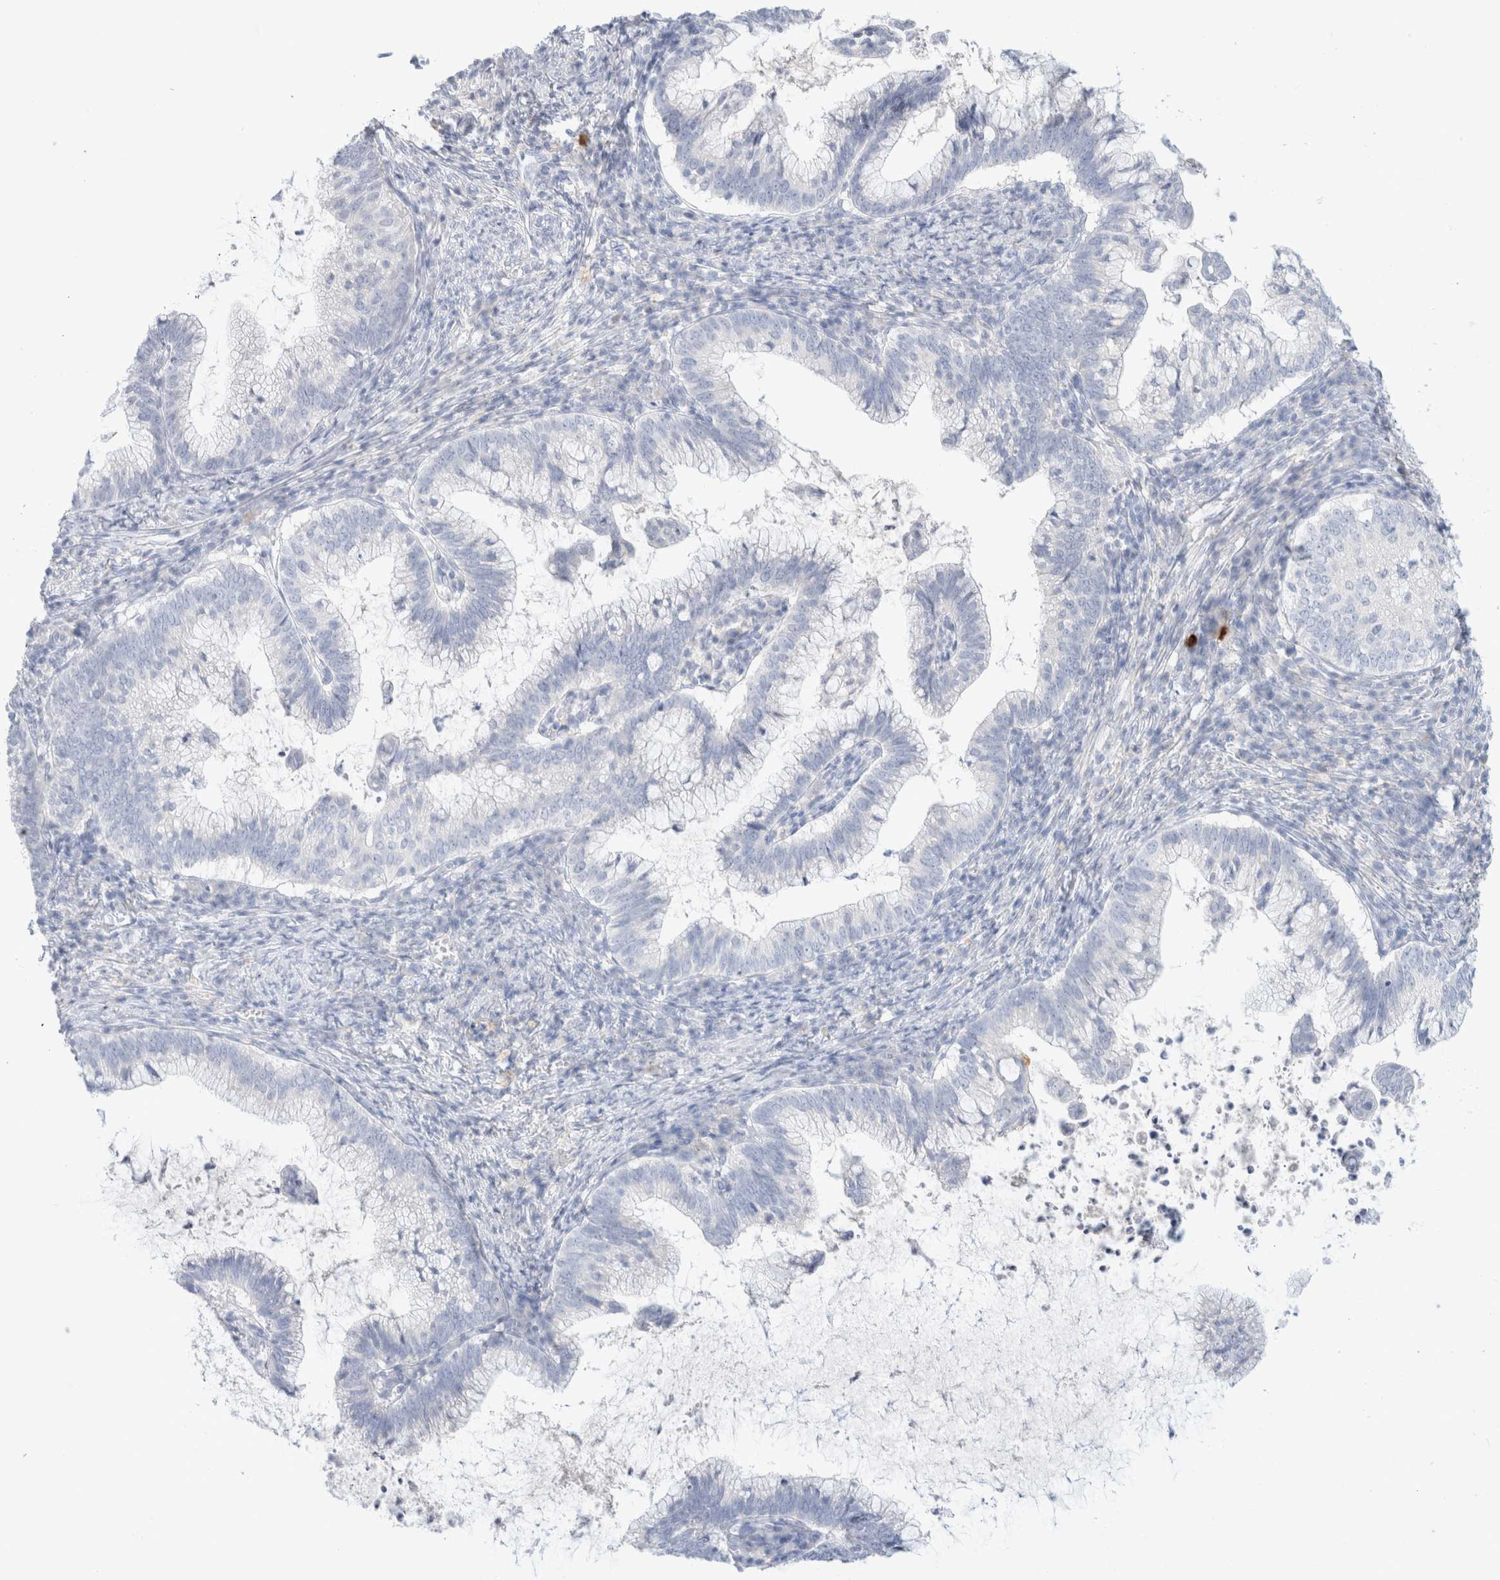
{"staining": {"intensity": "negative", "quantity": "none", "location": "none"}, "tissue": "cervical cancer", "cell_type": "Tumor cells", "image_type": "cancer", "snomed": [{"axis": "morphology", "description": "Adenocarcinoma, NOS"}, {"axis": "topography", "description": "Cervix"}], "caption": "This is an immunohistochemistry (IHC) image of human cervical adenocarcinoma. There is no staining in tumor cells.", "gene": "CPQ", "patient": {"sex": "female", "age": 36}}